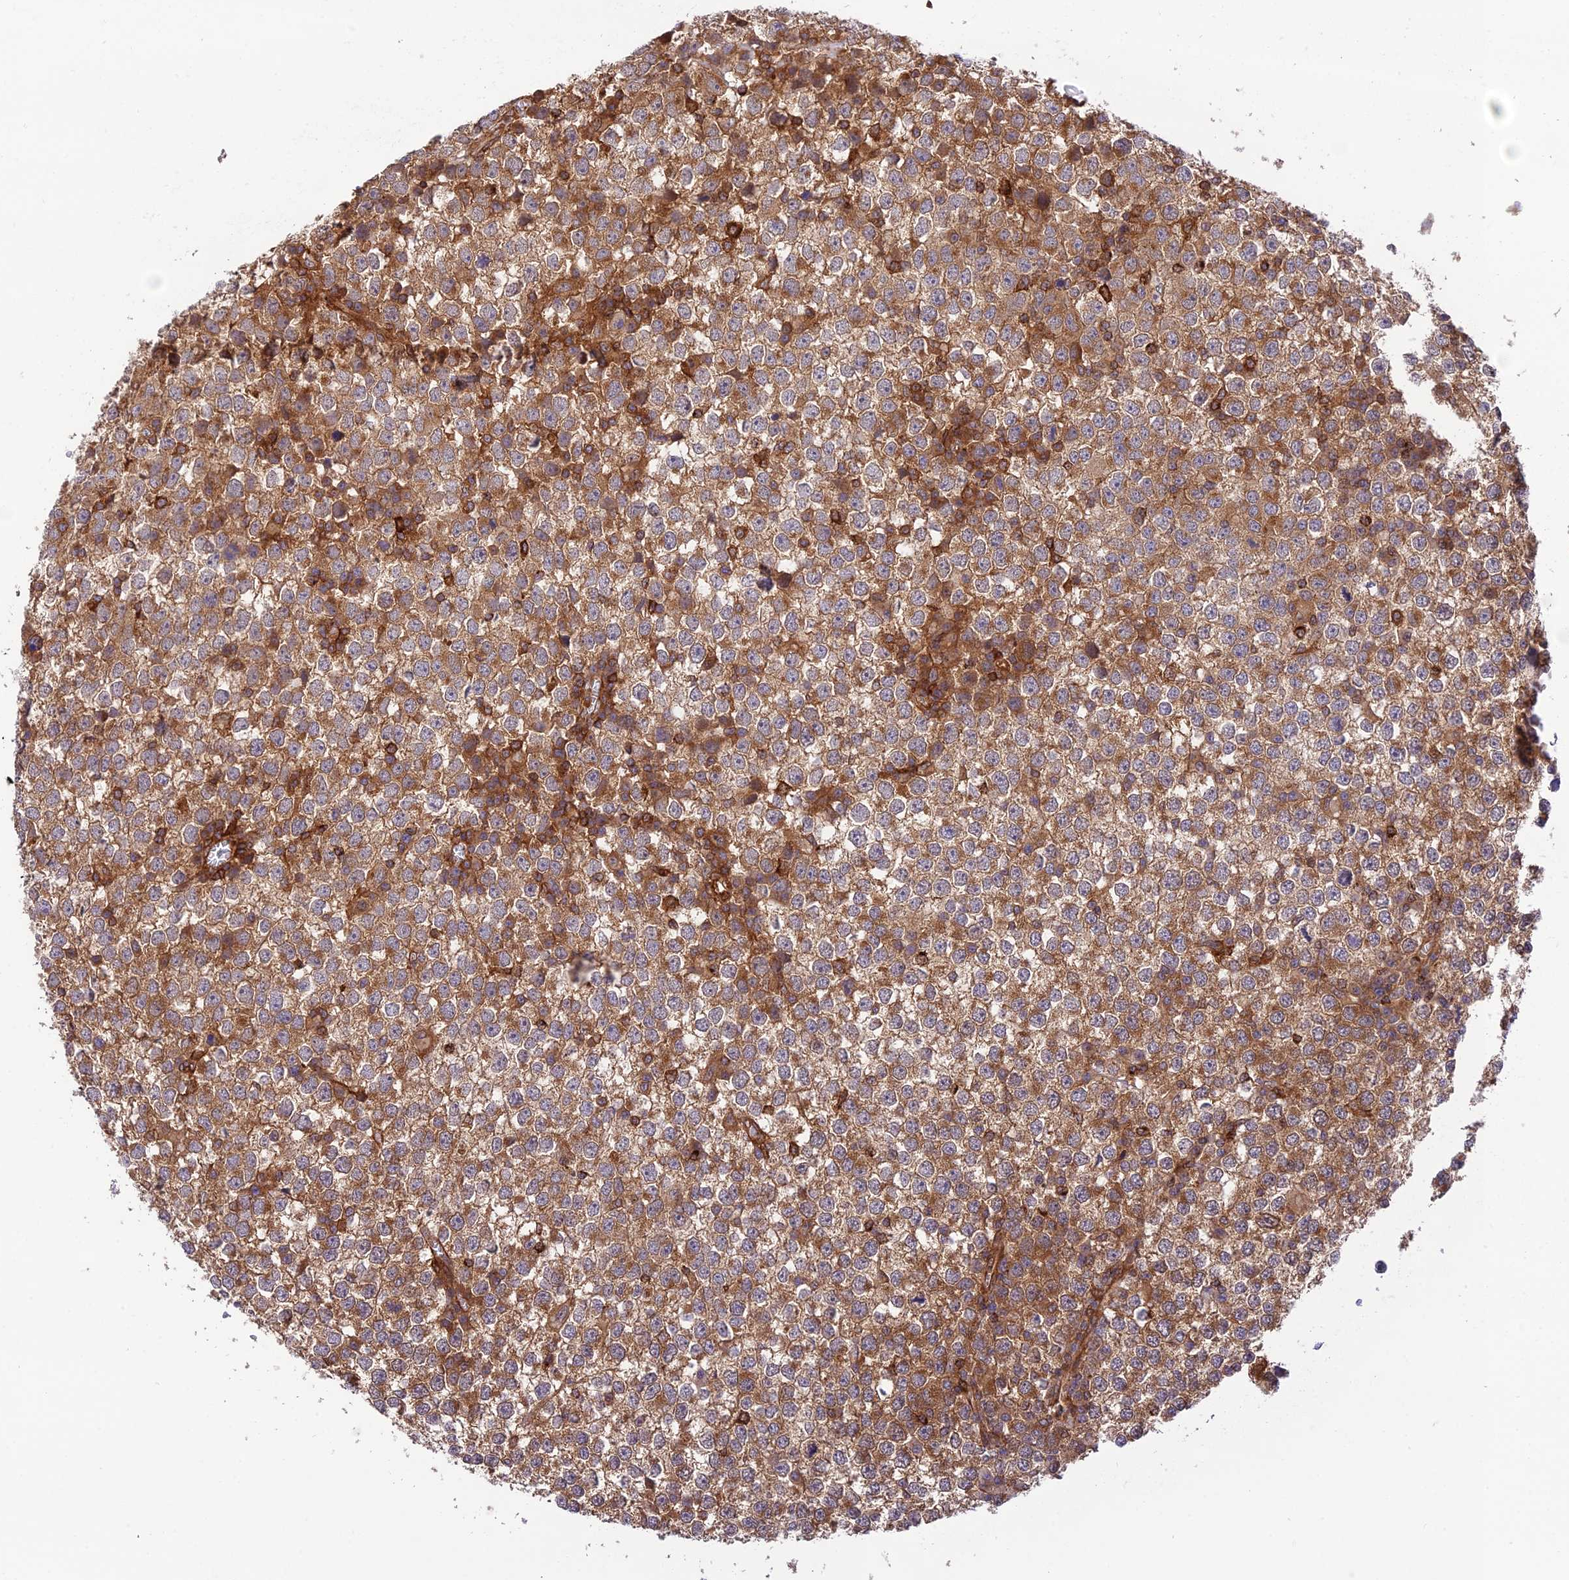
{"staining": {"intensity": "moderate", "quantity": ">75%", "location": "cytoplasmic/membranous"}, "tissue": "testis cancer", "cell_type": "Tumor cells", "image_type": "cancer", "snomed": [{"axis": "morphology", "description": "Seminoma, NOS"}, {"axis": "topography", "description": "Testis"}], "caption": "This image exhibits IHC staining of human testis seminoma, with medium moderate cytoplasmic/membranous expression in about >75% of tumor cells.", "gene": "EVI5L", "patient": {"sex": "male", "age": 65}}